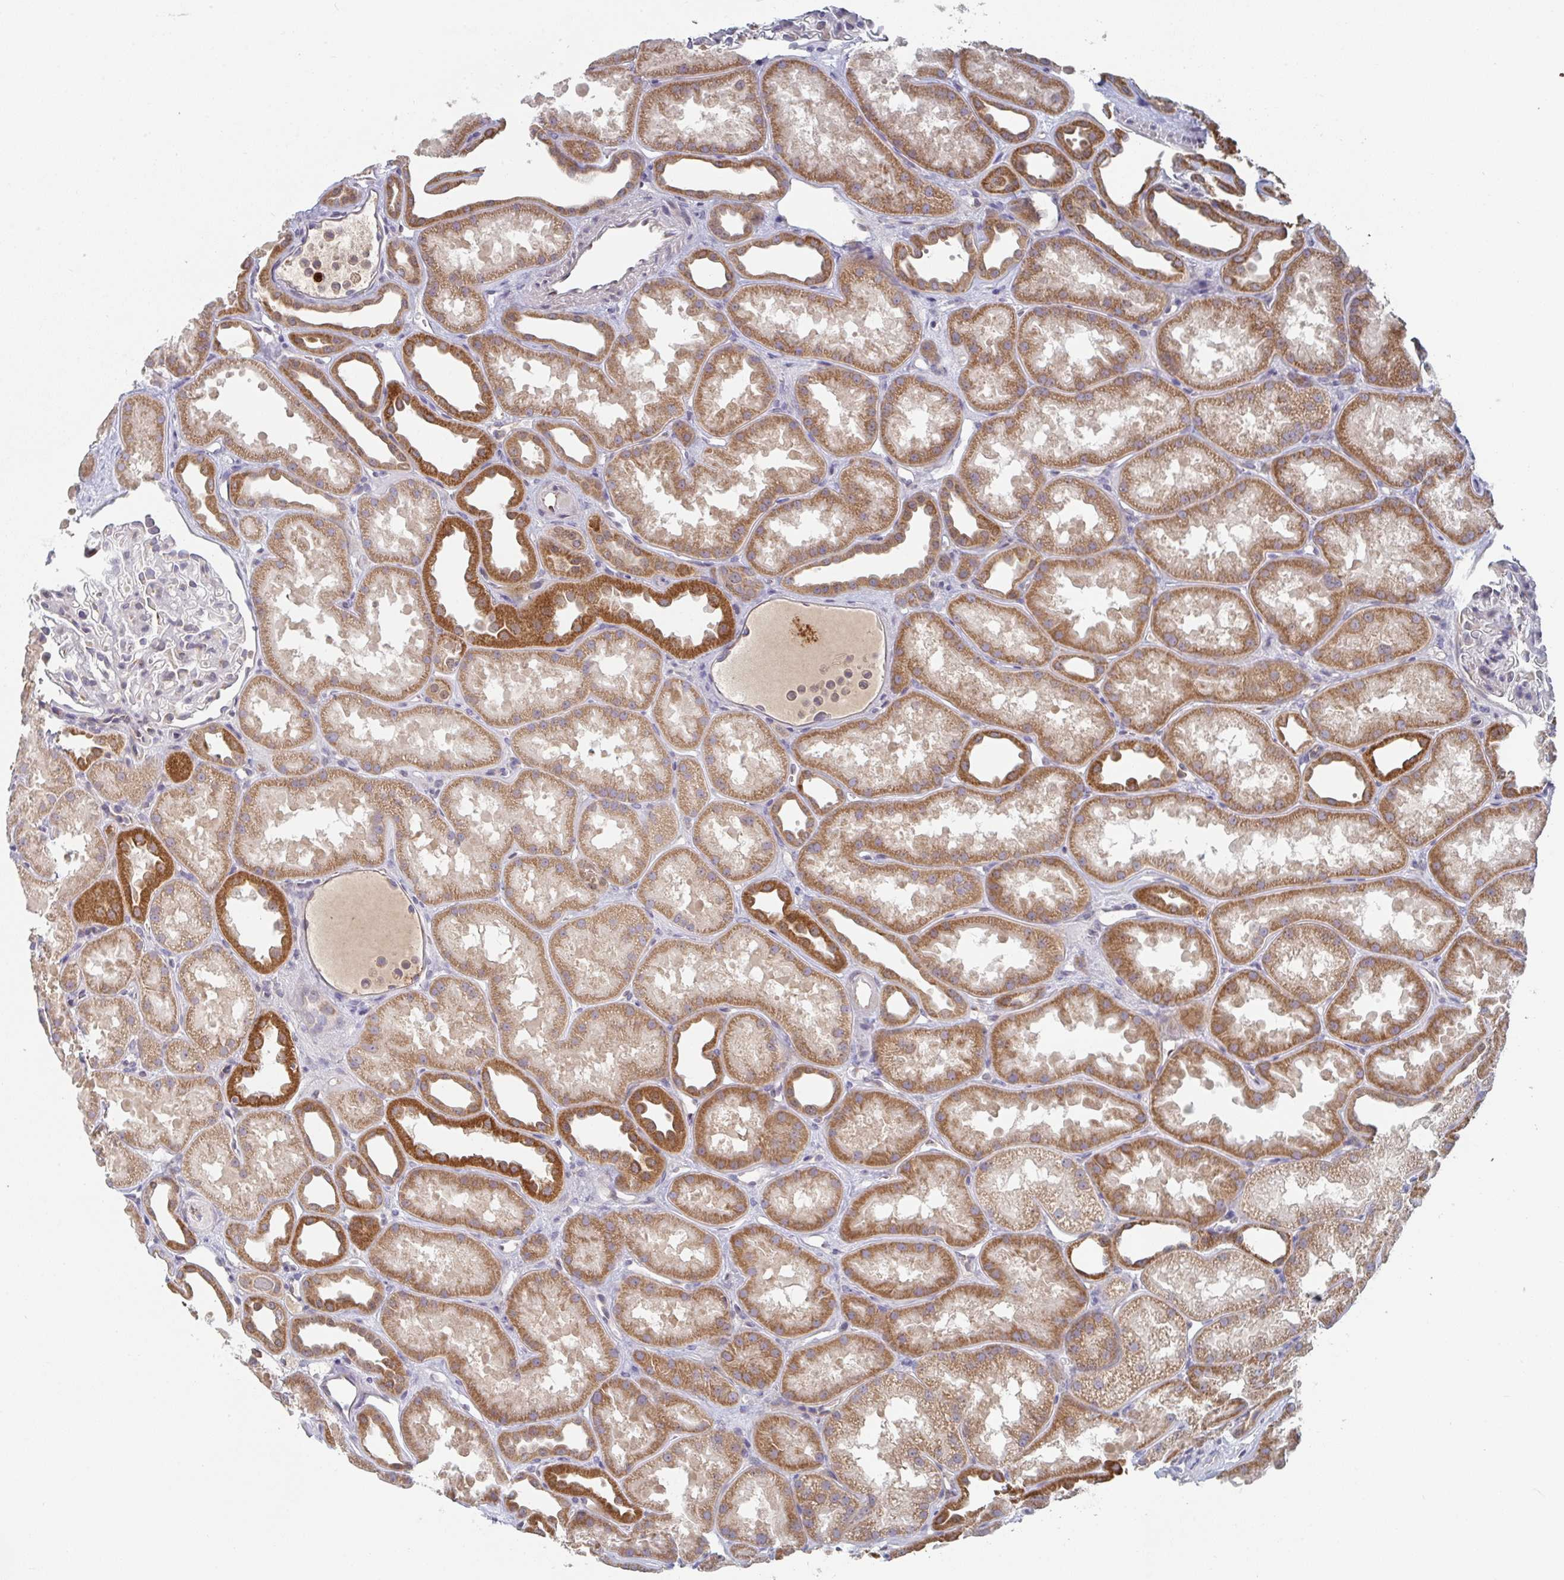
{"staining": {"intensity": "negative", "quantity": "none", "location": "none"}, "tissue": "kidney", "cell_type": "Cells in glomeruli", "image_type": "normal", "snomed": [{"axis": "morphology", "description": "Normal tissue, NOS"}, {"axis": "topography", "description": "Kidney"}], "caption": "Immunohistochemistry micrograph of benign kidney: kidney stained with DAB (3,3'-diaminobenzidine) demonstrates no significant protein positivity in cells in glomeruli.", "gene": "ELOVL1", "patient": {"sex": "male", "age": 61}}